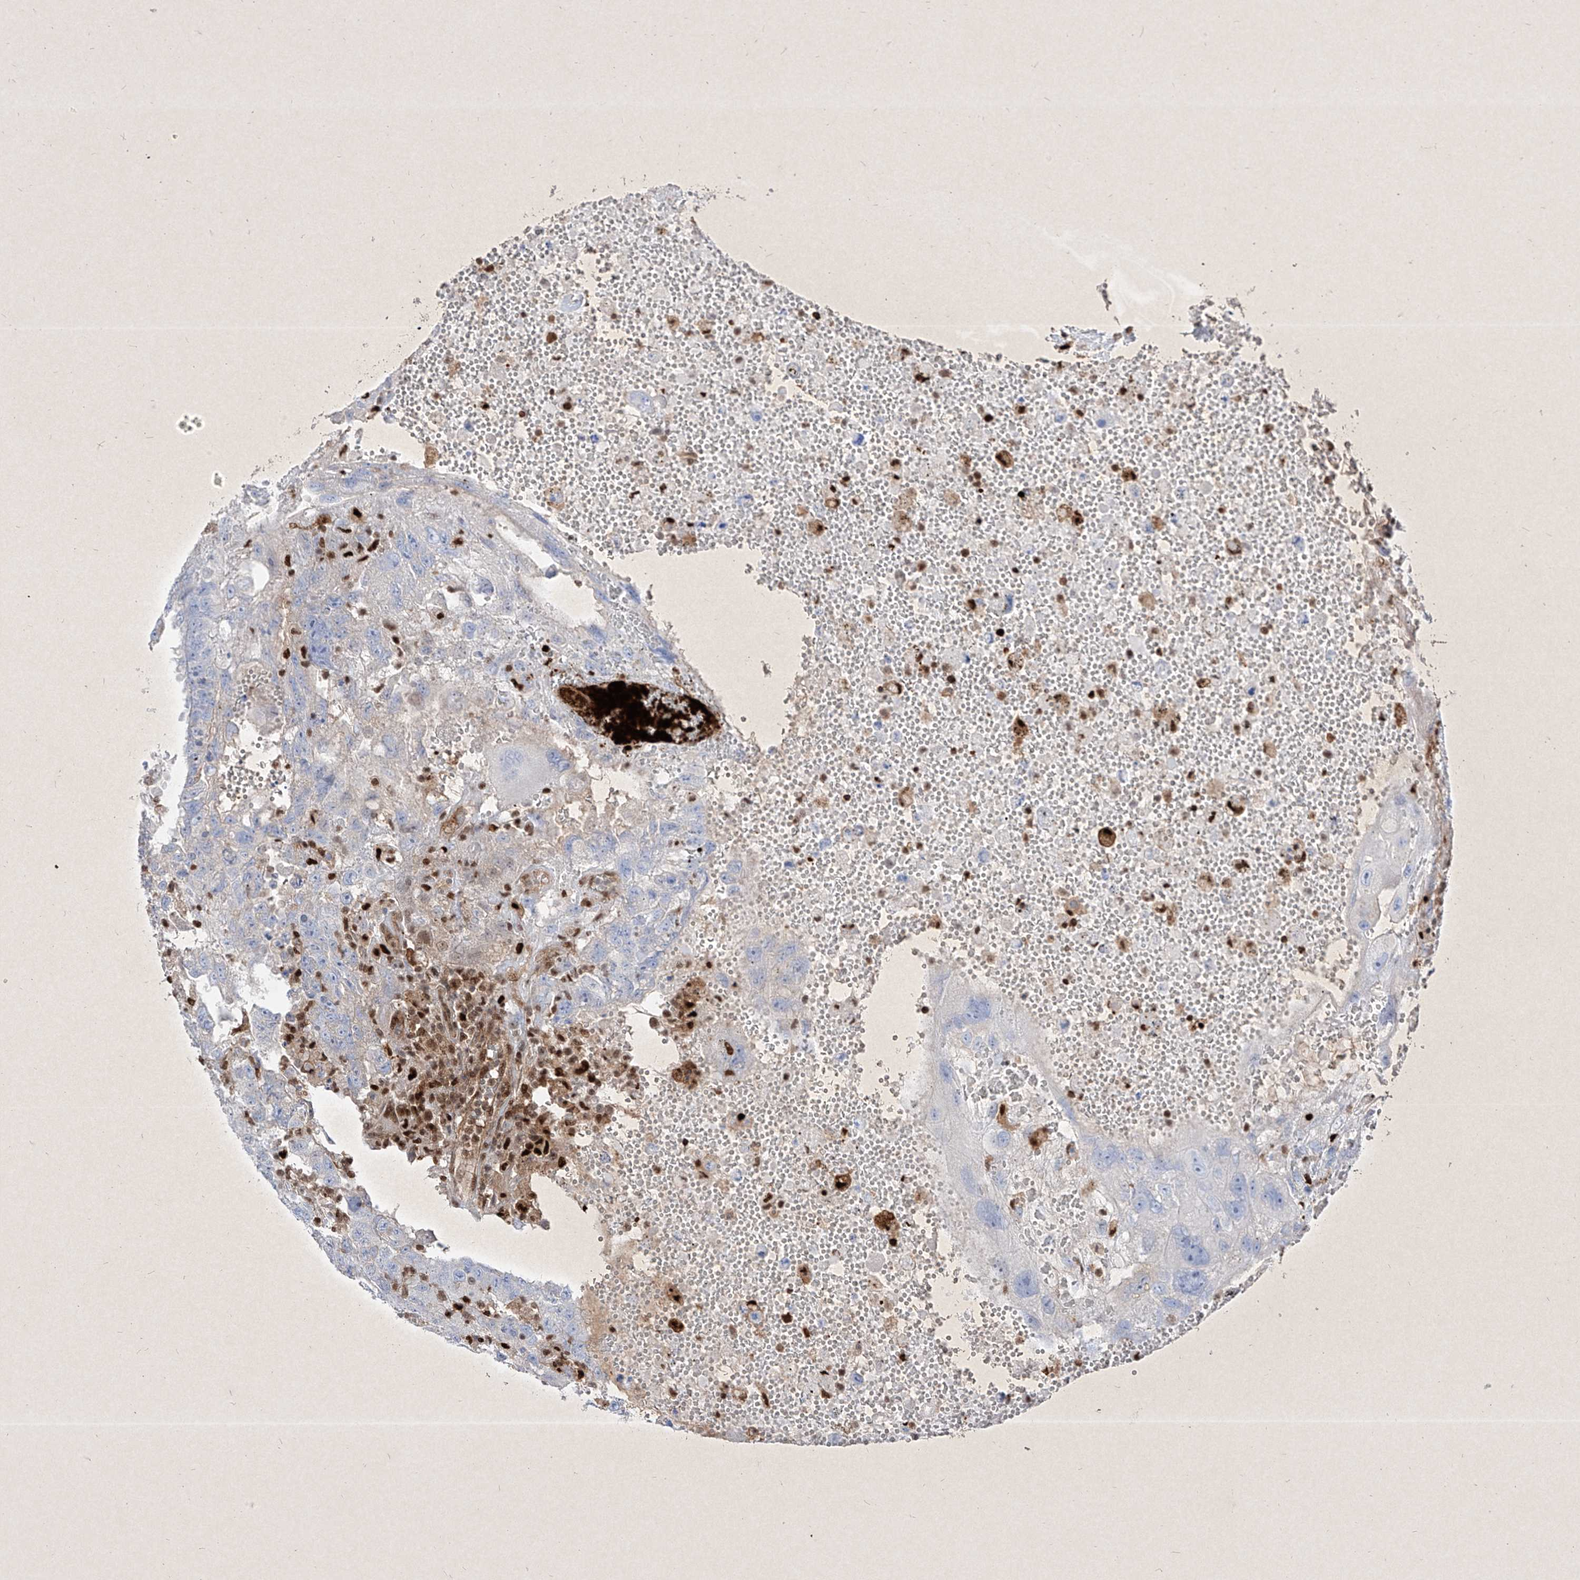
{"staining": {"intensity": "negative", "quantity": "none", "location": "none"}, "tissue": "testis cancer", "cell_type": "Tumor cells", "image_type": "cancer", "snomed": [{"axis": "morphology", "description": "Carcinoma, Embryonal, NOS"}, {"axis": "topography", "description": "Testis"}], "caption": "High magnification brightfield microscopy of testis cancer (embryonal carcinoma) stained with DAB (3,3'-diaminobenzidine) (brown) and counterstained with hematoxylin (blue): tumor cells show no significant expression.", "gene": "PSMB10", "patient": {"sex": "male", "age": 26}}